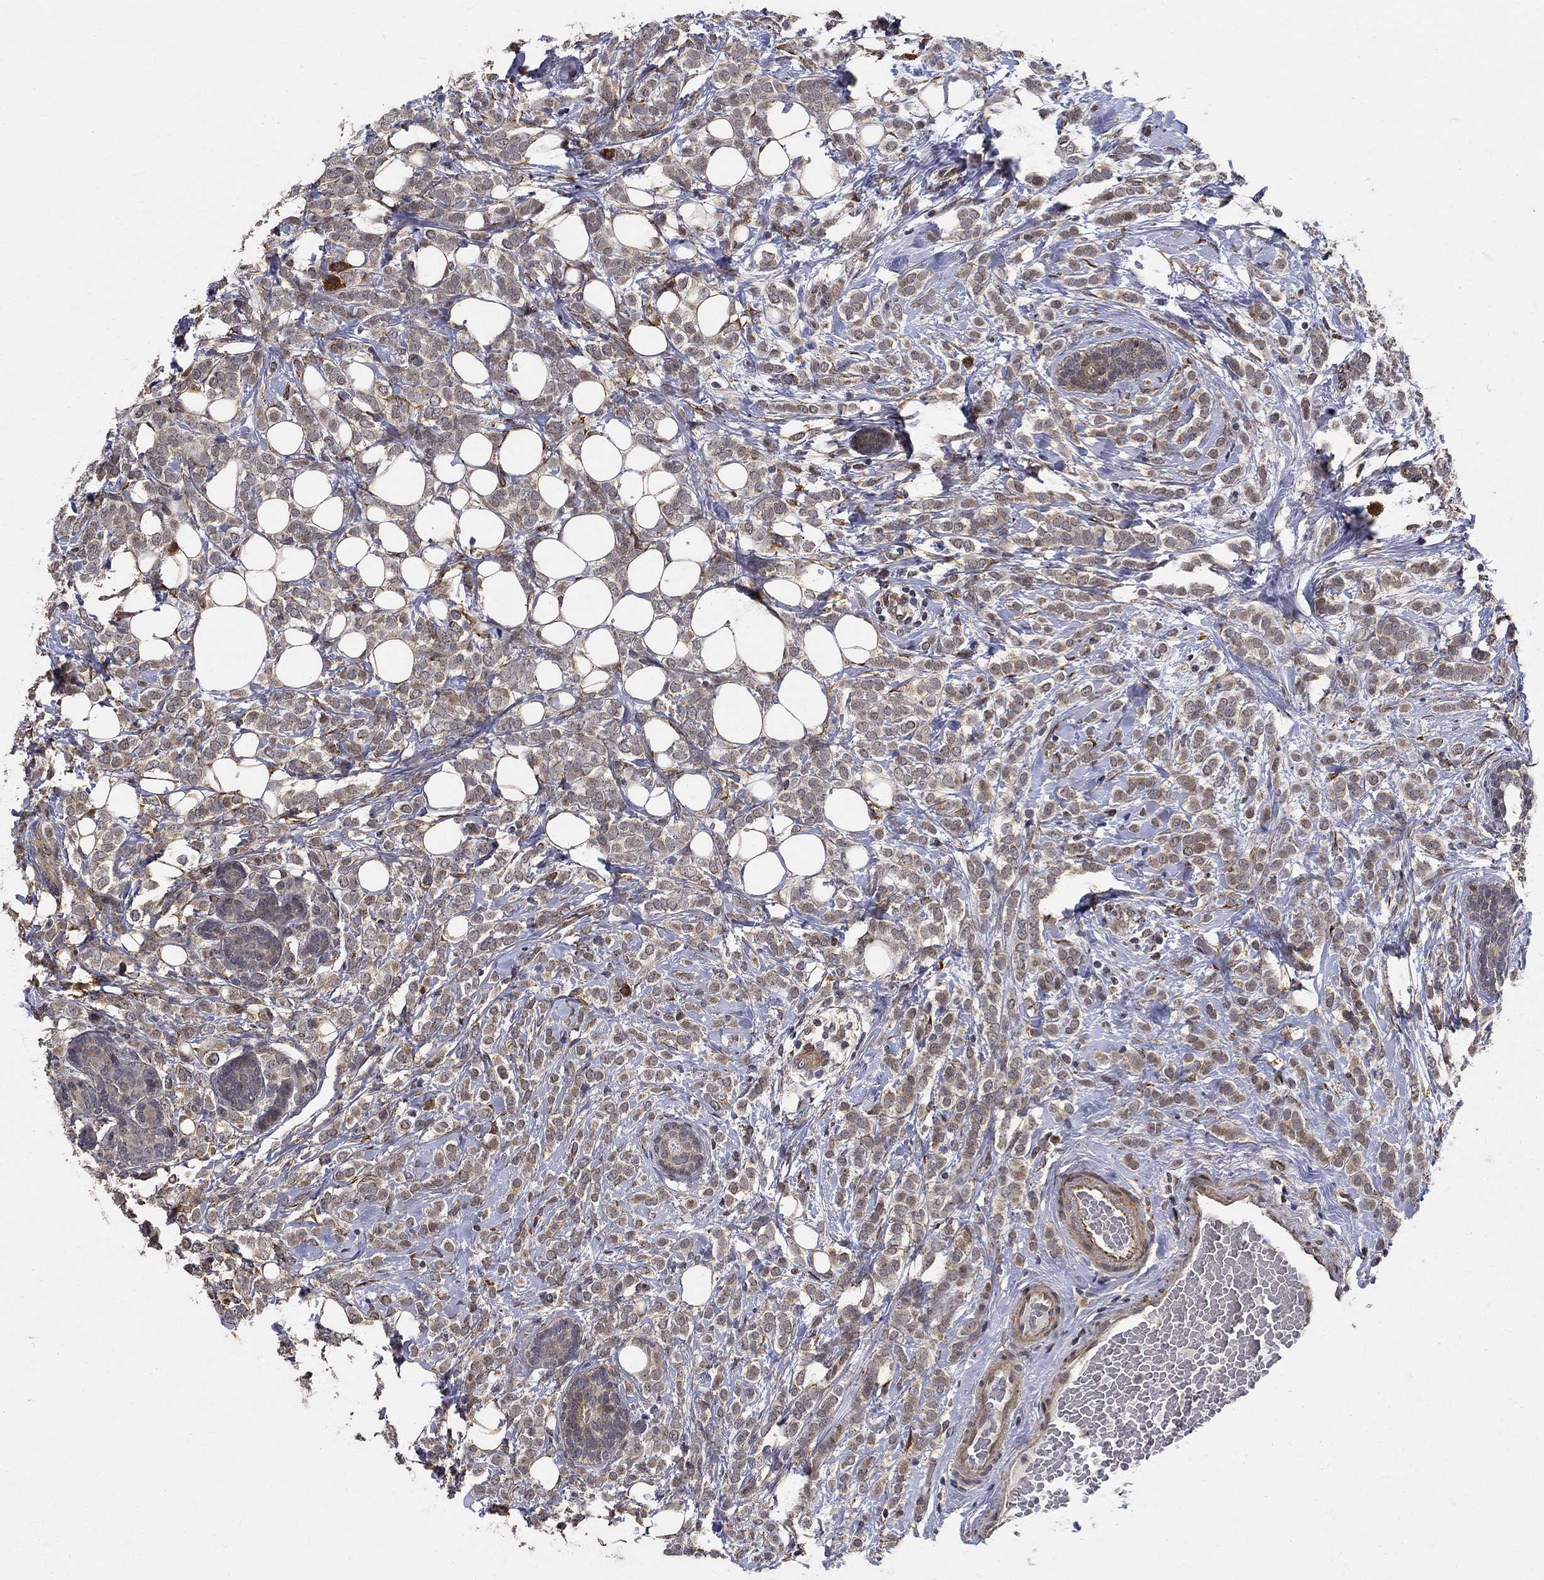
{"staining": {"intensity": "weak", "quantity": "25%-75%", "location": "cytoplasmic/membranous"}, "tissue": "breast cancer", "cell_type": "Tumor cells", "image_type": "cancer", "snomed": [{"axis": "morphology", "description": "Lobular carcinoma"}, {"axis": "topography", "description": "Breast"}], "caption": "This is an image of immunohistochemistry staining of breast cancer (lobular carcinoma), which shows weak expression in the cytoplasmic/membranous of tumor cells.", "gene": "ZNF594", "patient": {"sex": "female", "age": 49}}